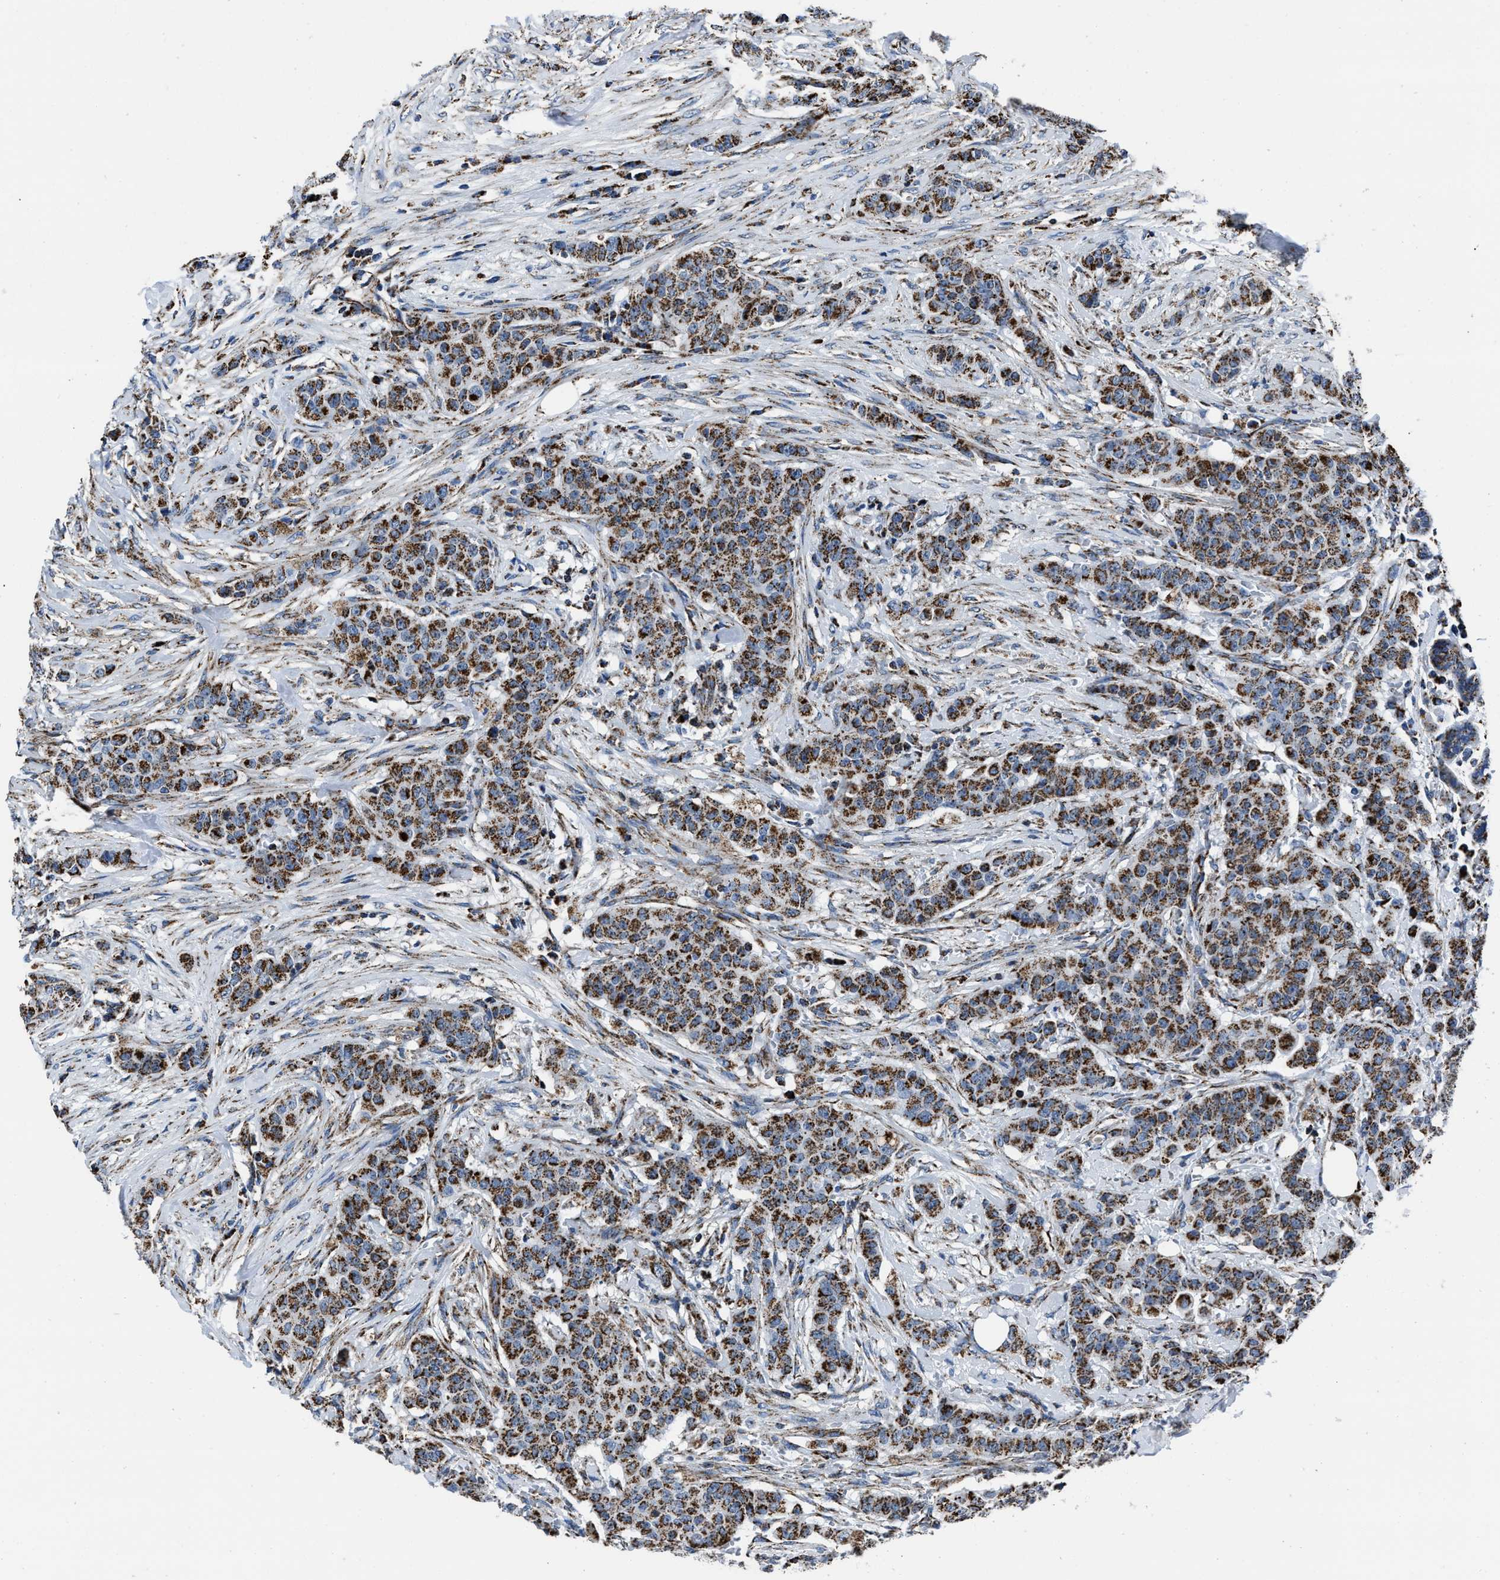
{"staining": {"intensity": "strong", "quantity": ">75%", "location": "cytoplasmic/membranous"}, "tissue": "breast cancer", "cell_type": "Tumor cells", "image_type": "cancer", "snomed": [{"axis": "morphology", "description": "Normal tissue, NOS"}, {"axis": "morphology", "description": "Duct carcinoma"}, {"axis": "topography", "description": "Breast"}], "caption": "Immunohistochemistry (IHC) image of neoplastic tissue: breast cancer (intraductal carcinoma) stained using IHC shows high levels of strong protein expression localized specifically in the cytoplasmic/membranous of tumor cells, appearing as a cytoplasmic/membranous brown color.", "gene": "NSD3", "patient": {"sex": "female", "age": 40}}